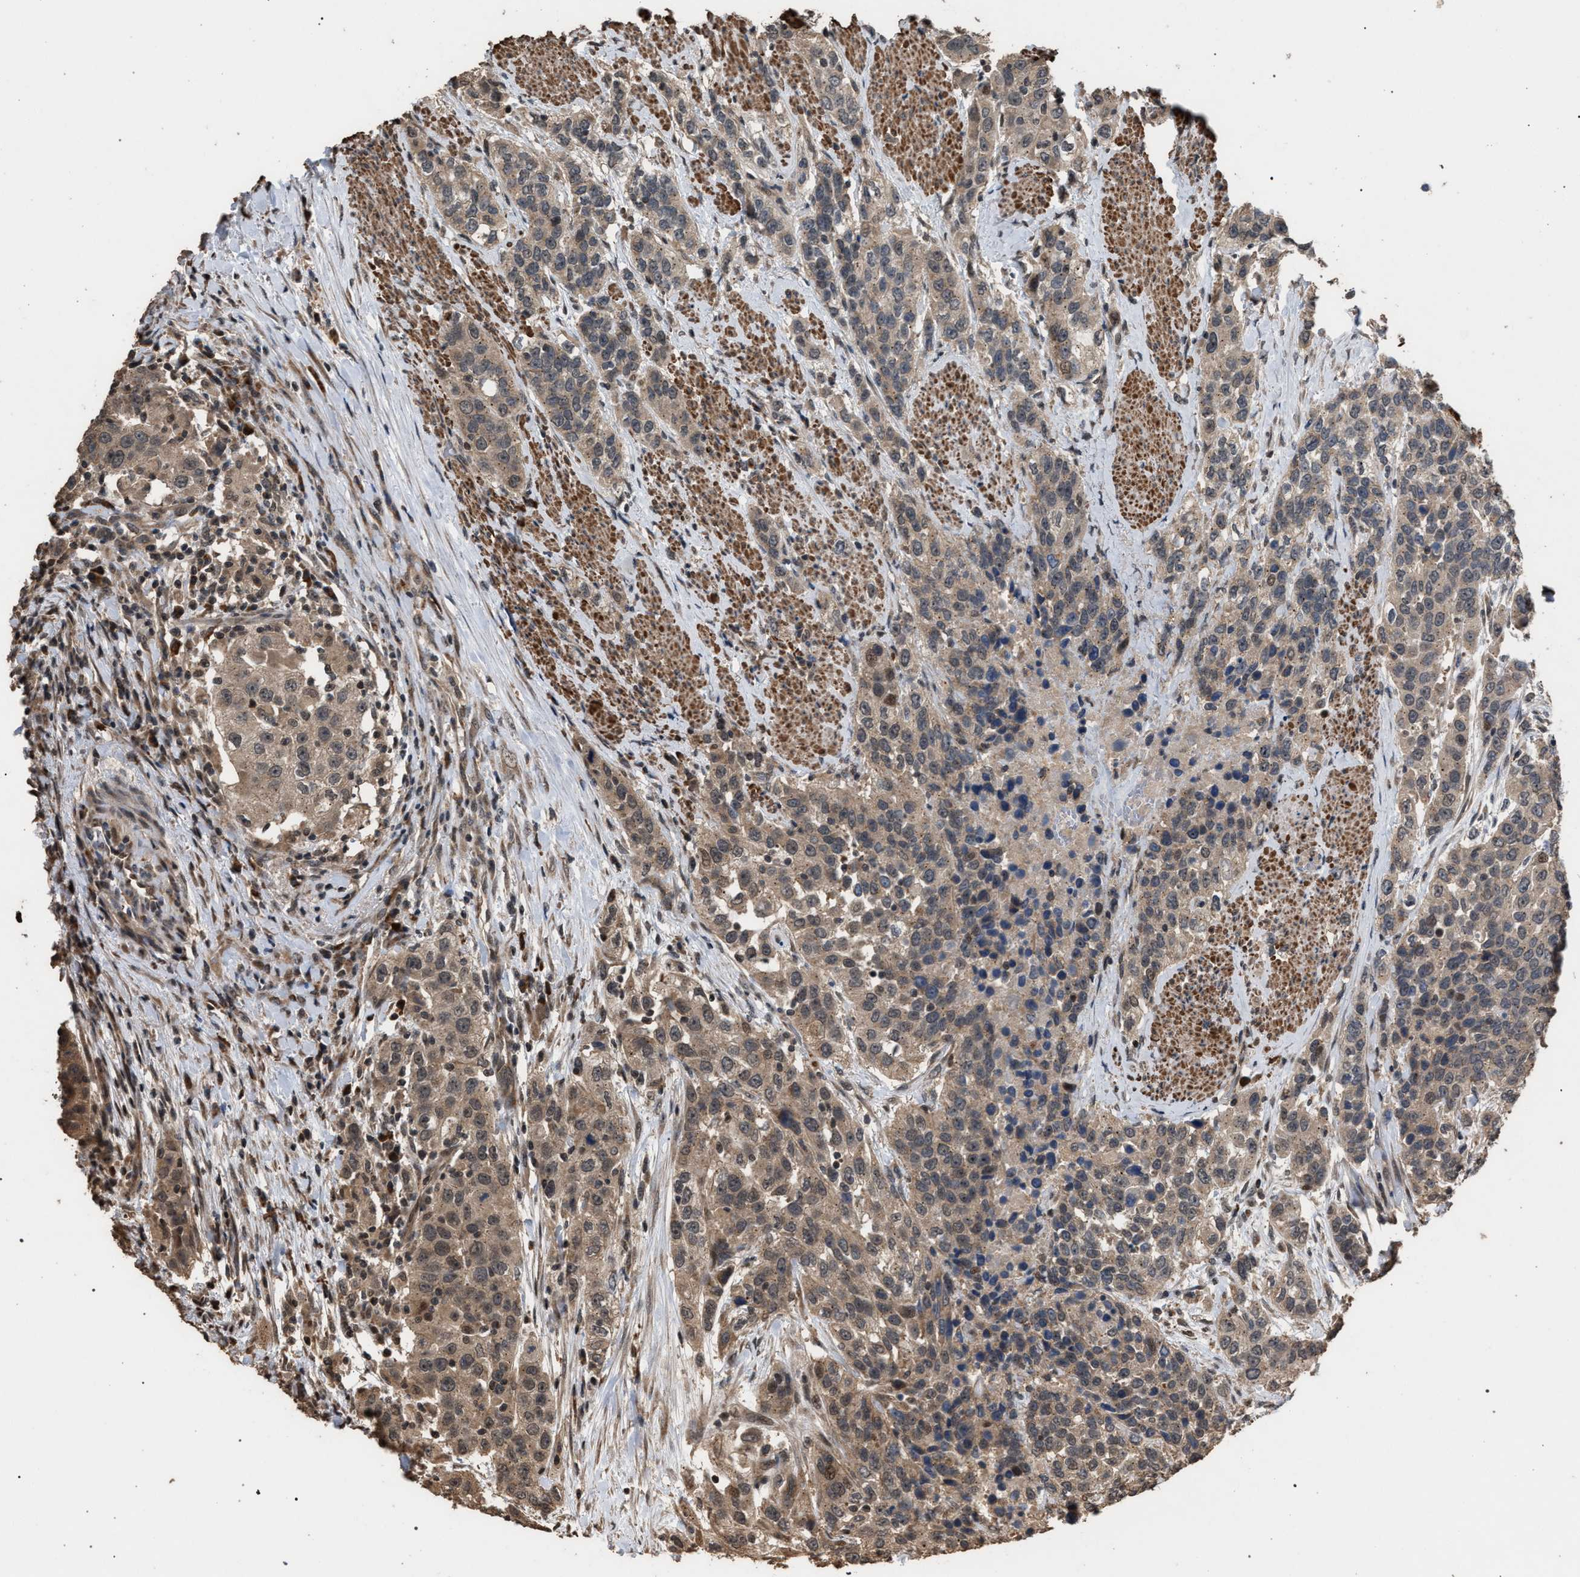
{"staining": {"intensity": "weak", "quantity": ">75%", "location": "cytoplasmic/membranous"}, "tissue": "urothelial cancer", "cell_type": "Tumor cells", "image_type": "cancer", "snomed": [{"axis": "morphology", "description": "Urothelial carcinoma, High grade"}, {"axis": "topography", "description": "Urinary bladder"}], "caption": "Tumor cells reveal low levels of weak cytoplasmic/membranous expression in about >75% of cells in urothelial carcinoma (high-grade). The staining was performed using DAB to visualize the protein expression in brown, while the nuclei were stained in blue with hematoxylin (Magnification: 20x).", "gene": "NAA35", "patient": {"sex": "female", "age": 80}}